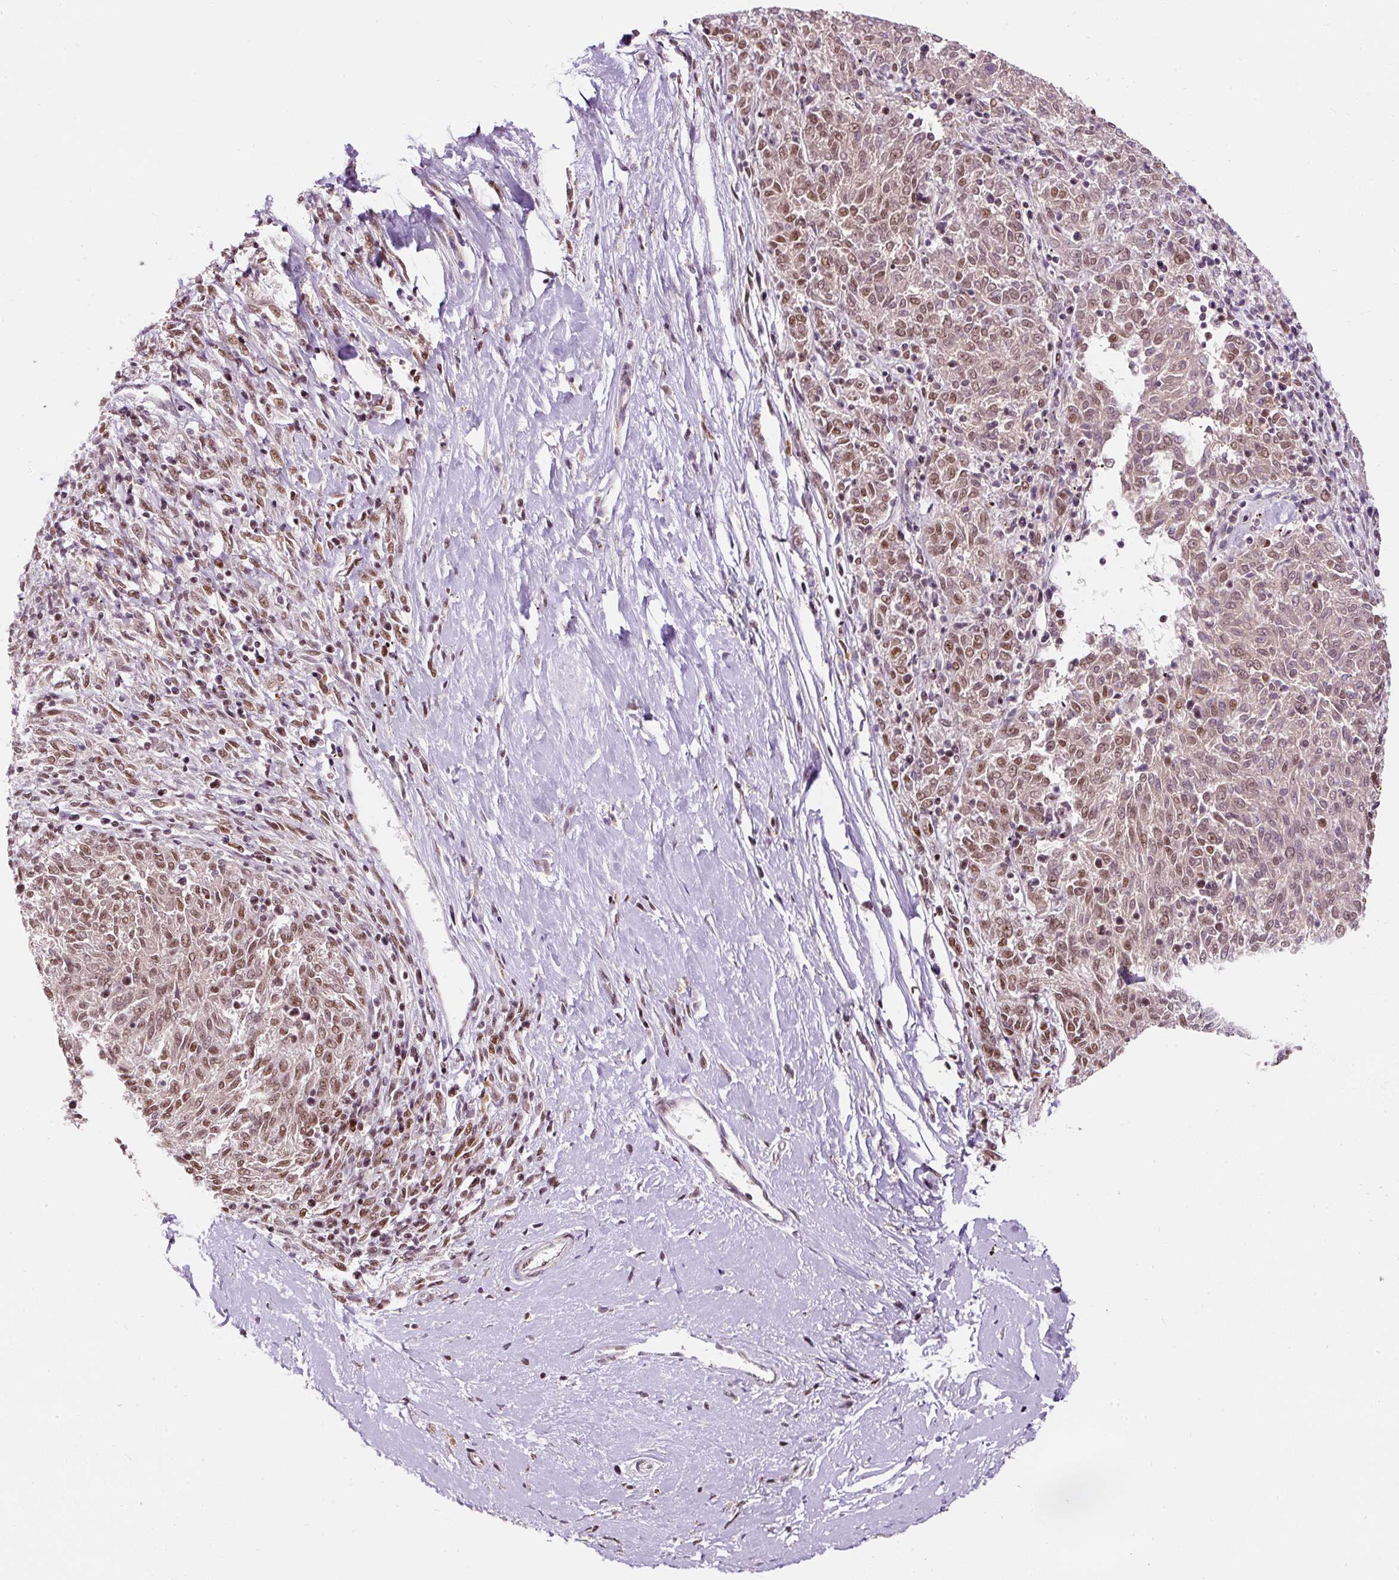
{"staining": {"intensity": "moderate", "quantity": ">75%", "location": "nuclear"}, "tissue": "melanoma", "cell_type": "Tumor cells", "image_type": "cancer", "snomed": [{"axis": "morphology", "description": "Malignant melanoma, NOS"}, {"axis": "topography", "description": "Skin"}], "caption": "Immunohistochemistry histopathology image of human malignant melanoma stained for a protein (brown), which reveals medium levels of moderate nuclear expression in about >75% of tumor cells.", "gene": "HNRNPC", "patient": {"sex": "female", "age": 72}}